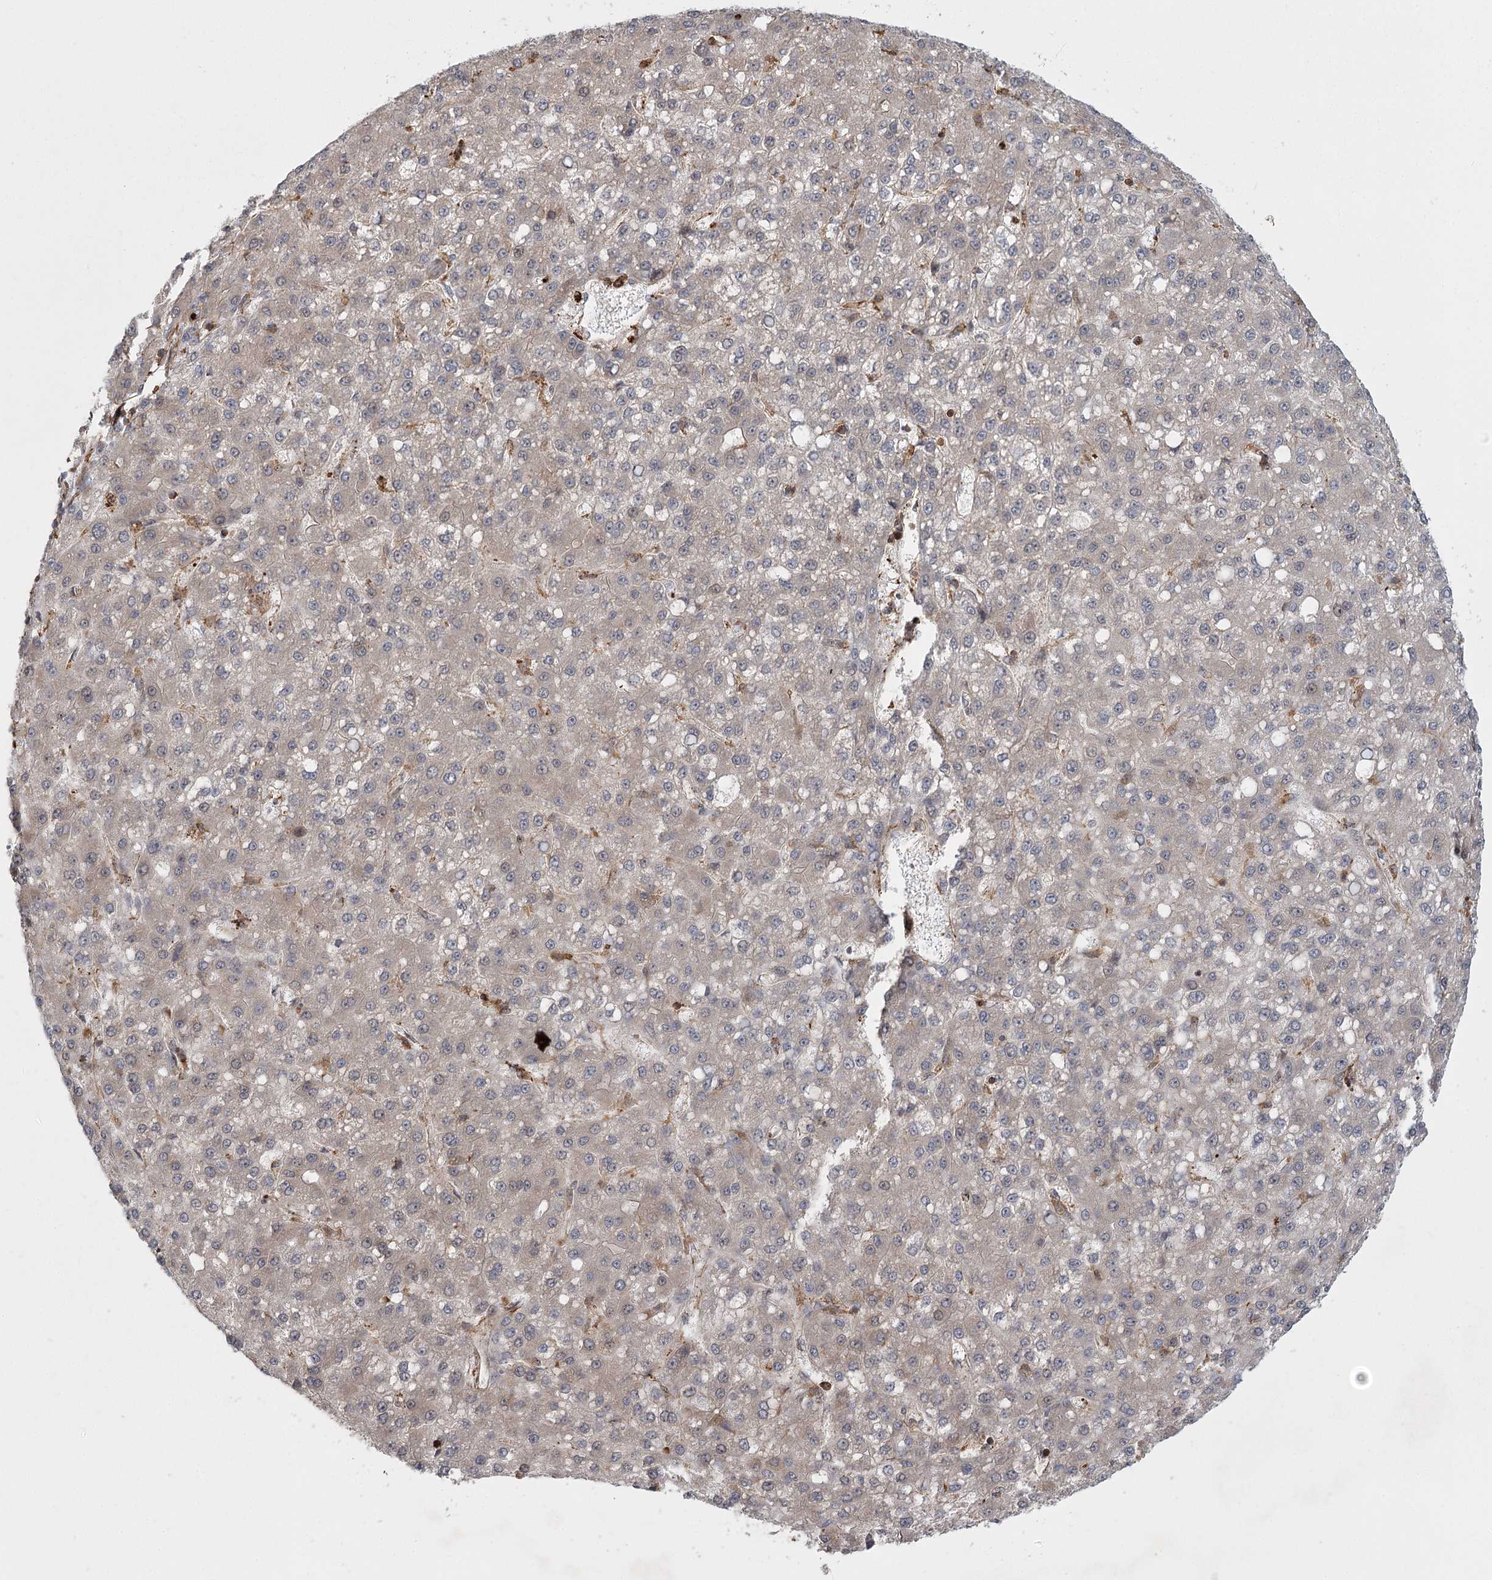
{"staining": {"intensity": "negative", "quantity": "none", "location": "none"}, "tissue": "liver cancer", "cell_type": "Tumor cells", "image_type": "cancer", "snomed": [{"axis": "morphology", "description": "Carcinoma, Hepatocellular, NOS"}, {"axis": "topography", "description": "Liver"}], "caption": "High magnification brightfield microscopy of liver cancer (hepatocellular carcinoma) stained with DAB (brown) and counterstained with hematoxylin (blue): tumor cells show no significant staining.", "gene": "MEPE", "patient": {"sex": "male", "age": 67}}